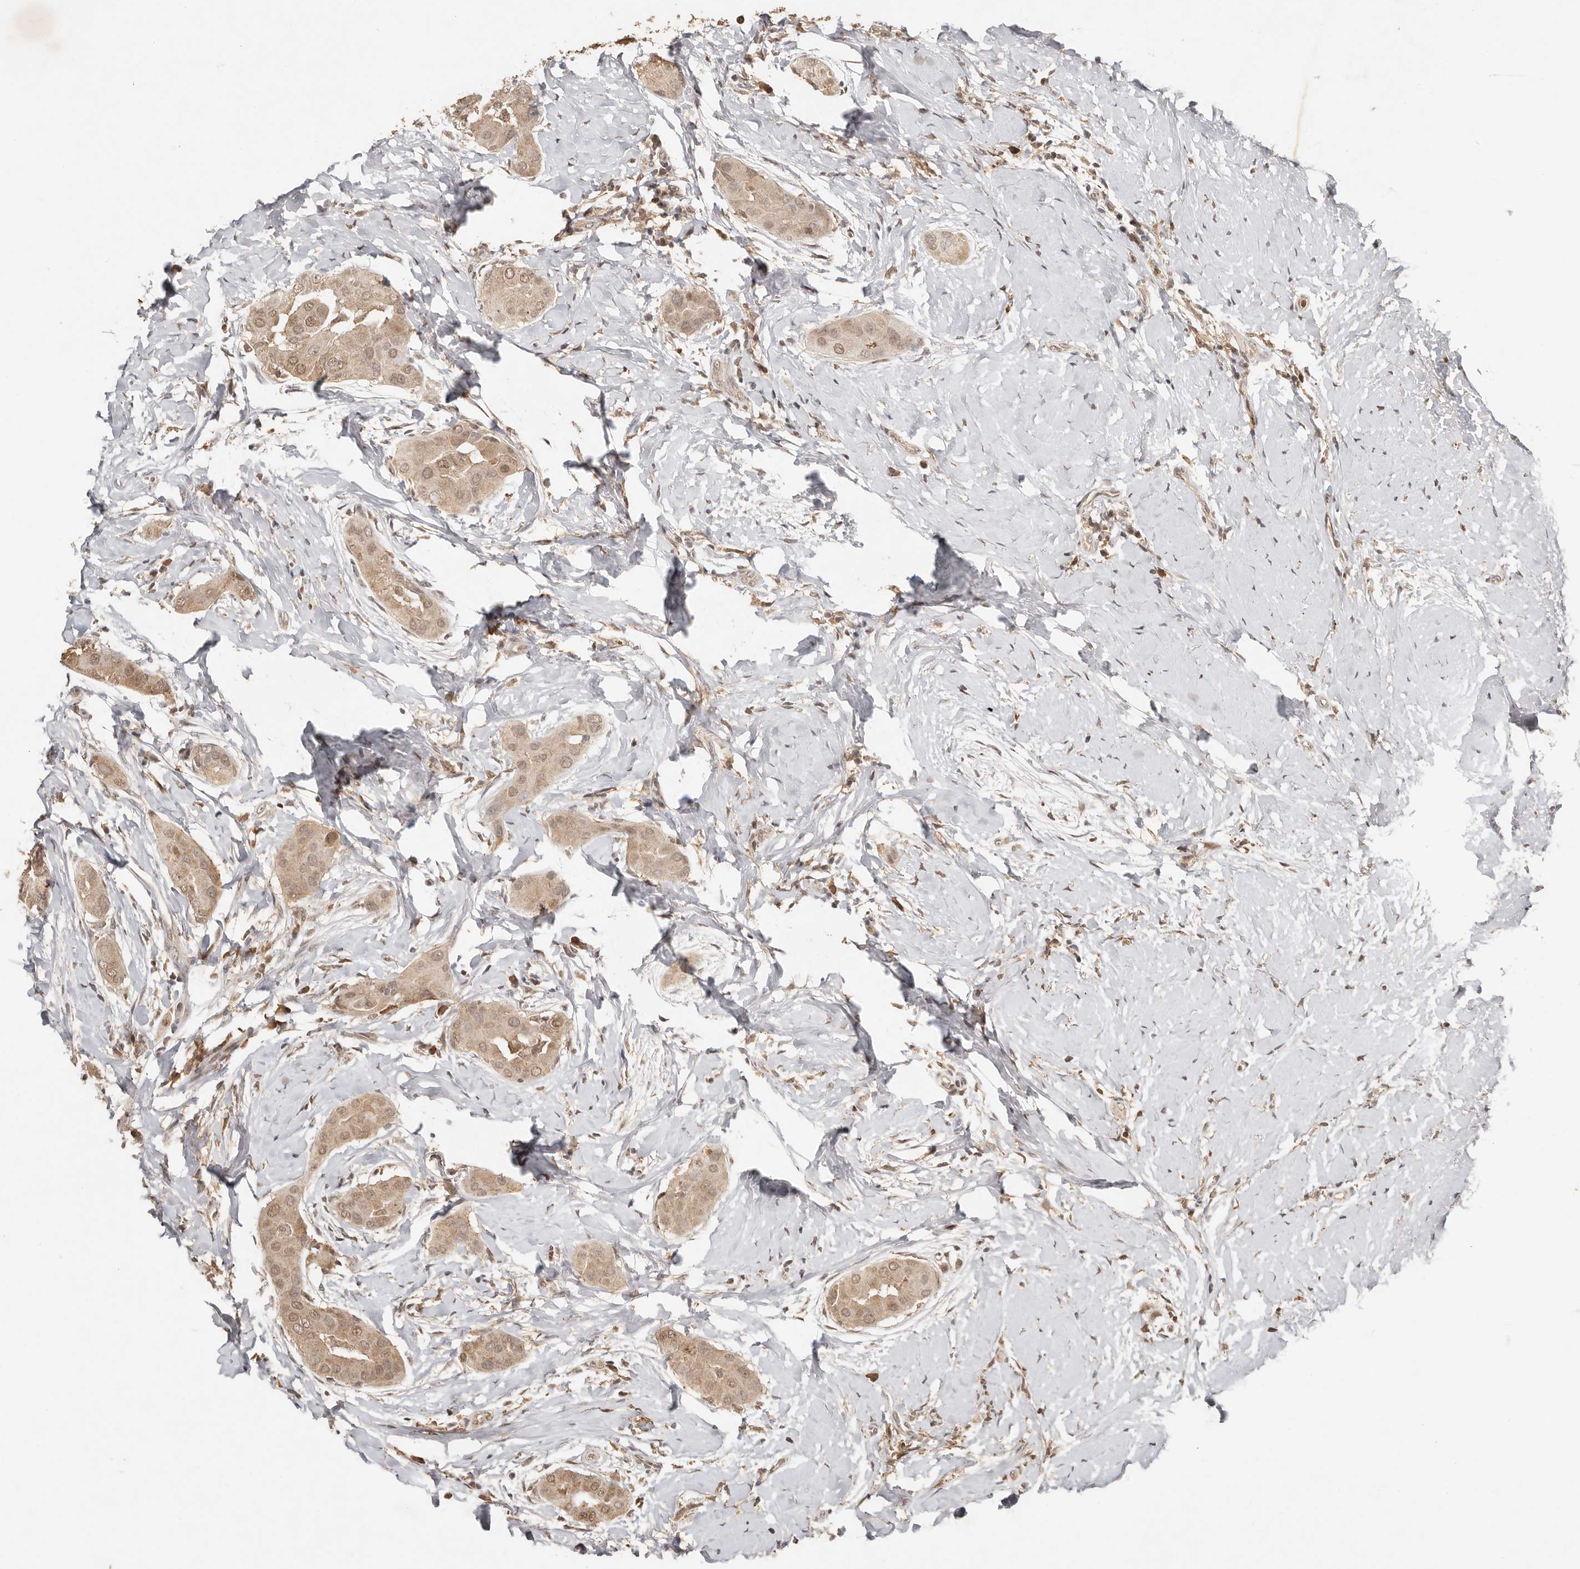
{"staining": {"intensity": "moderate", "quantity": ">75%", "location": "cytoplasmic/membranous,nuclear"}, "tissue": "thyroid cancer", "cell_type": "Tumor cells", "image_type": "cancer", "snomed": [{"axis": "morphology", "description": "Papillary adenocarcinoma, NOS"}, {"axis": "topography", "description": "Thyroid gland"}], "caption": "An image showing moderate cytoplasmic/membranous and nuclear expression in about >75% of tumor cells in thyroid papillary adenocarcinoma, as visualized by brown immunohistochemical staining.", "gene": "SEC14L1", "patient": {"sex": "male", "age": 33}}